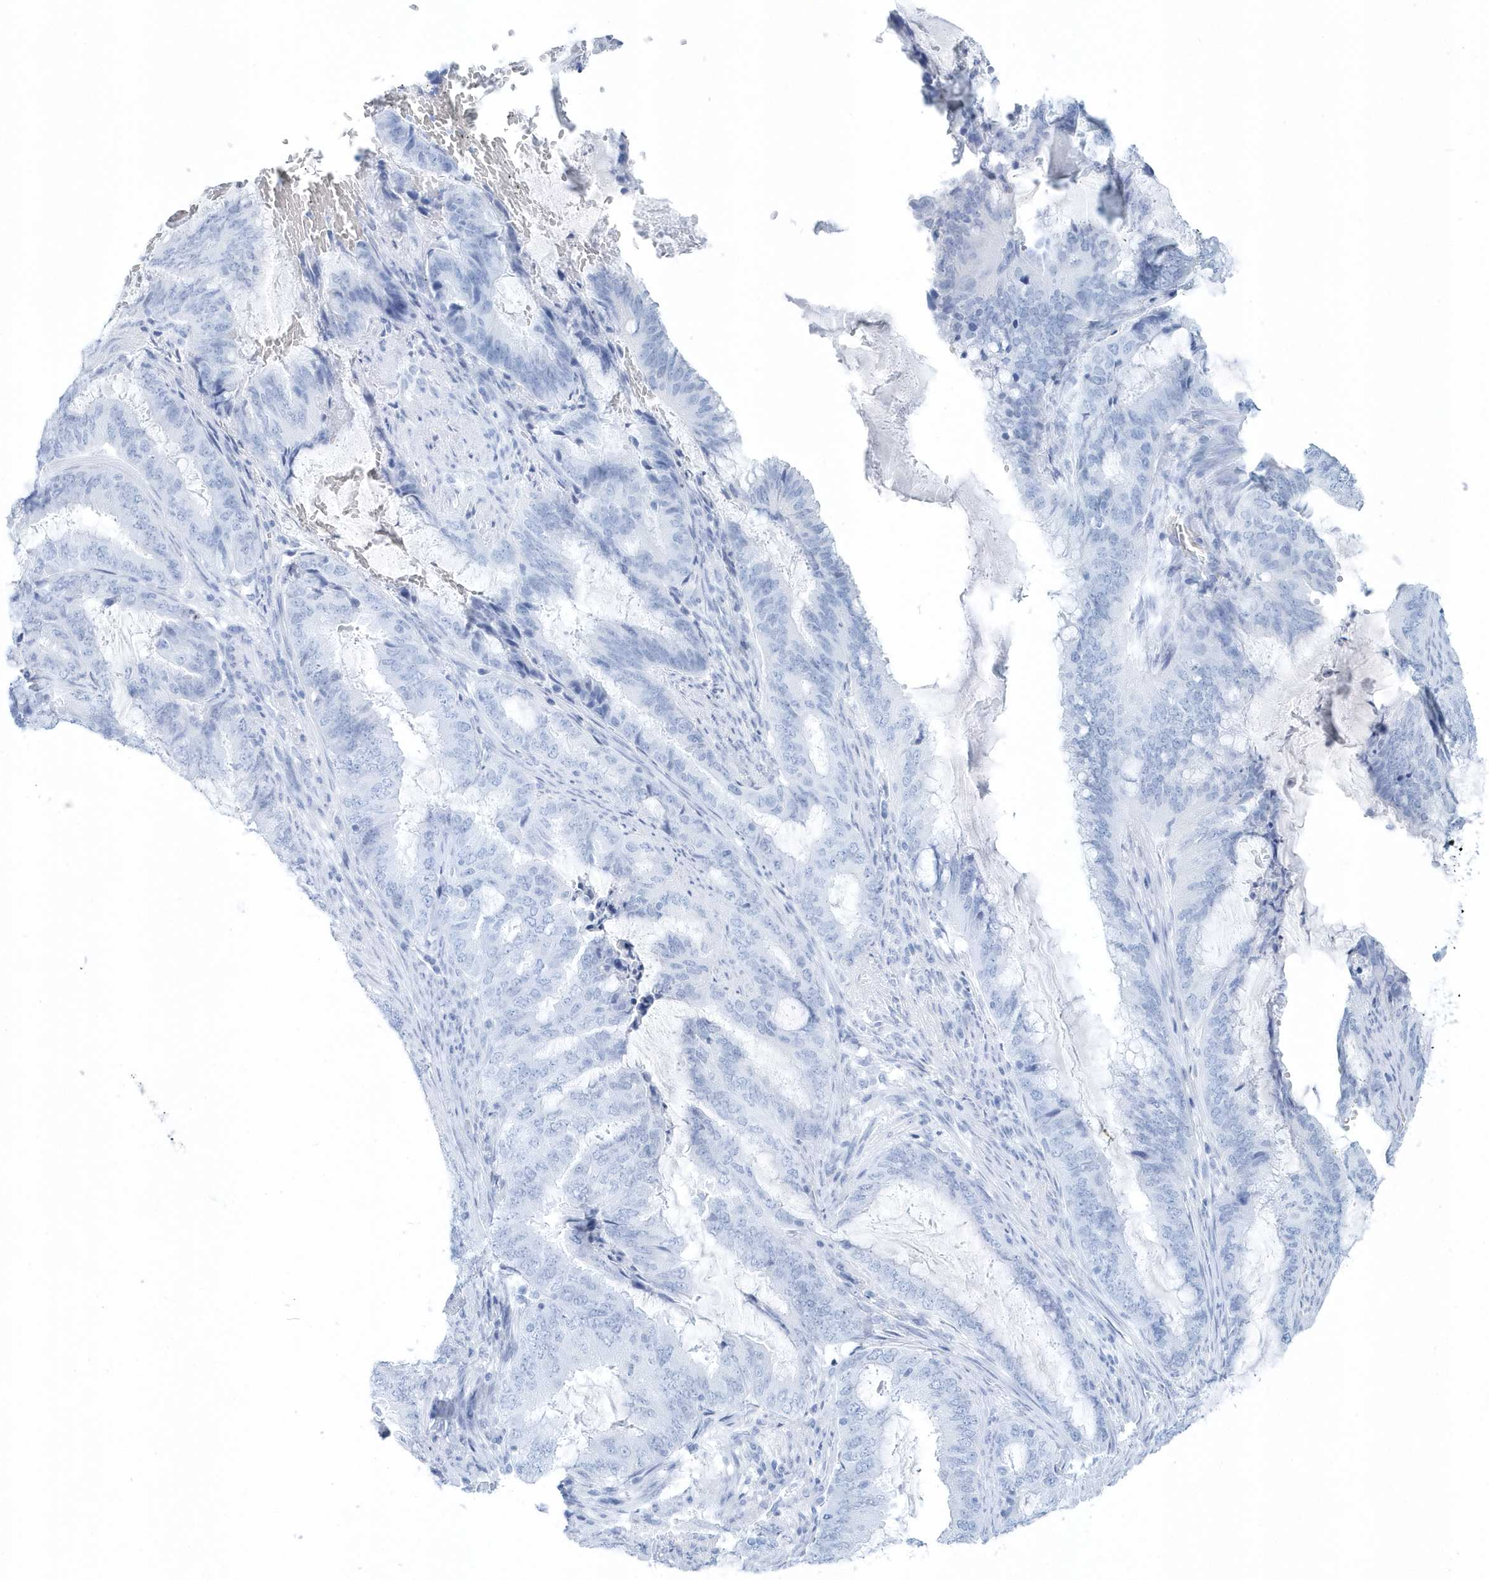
{"staining": {"intensity": "negative", "quantity": "none", "location": "none"}, "tissue": "endometrial cancer", "cell_type": "Tumor cells", "image_type": "cancer", "snomed": [{"axis": "morphology", "description": "Adenocarcinoma, NOS"}, {"axis": "topography", "description": "Endometrium"}], "caption": "Human adenocarcinoma (endometrial) stained for a protein using IHC reveals no staining in tumor cells.", "gene": "PTPRO", "patient": {"sex": "female", "age": 51}}